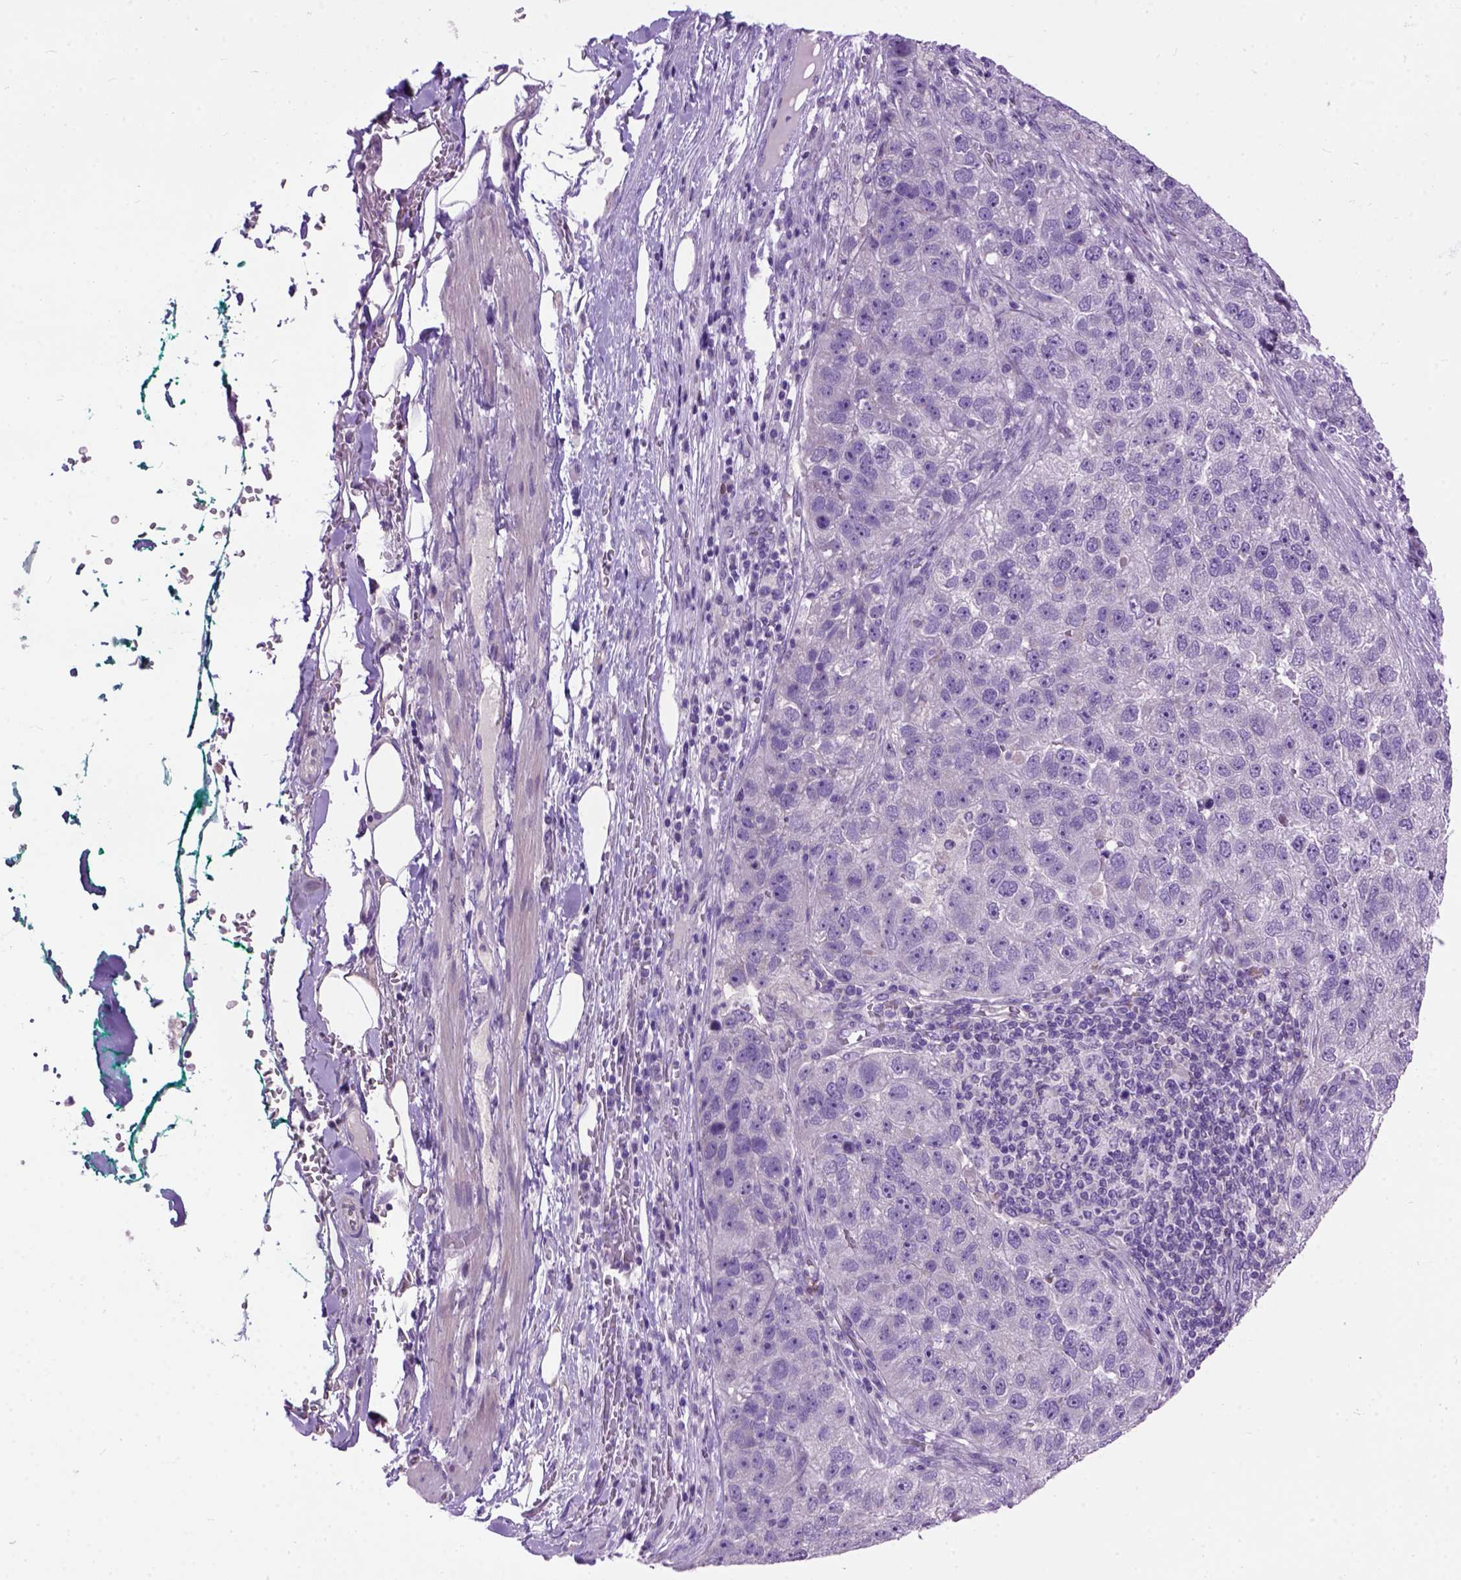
{"staining": {"intensity": "negative", "quantity": "none", "location": "none"}, "tissue": "pancreatic cancer", "cell_type": "Tumor cells", "image_type": "cancer", "snomed": [{"axis": "morphology", "description": "Adenocarcinoma, NOS"}, {"axis": "topography", "description": "Pancreas"}], "caption": "DAB immunohistochemical staining of pancreatic cancer (adenocarcinoma) exhibits no significant positivity in tumor cells.", "gene": "MAPT", "patient": {"sex": "female", "age": 61}}